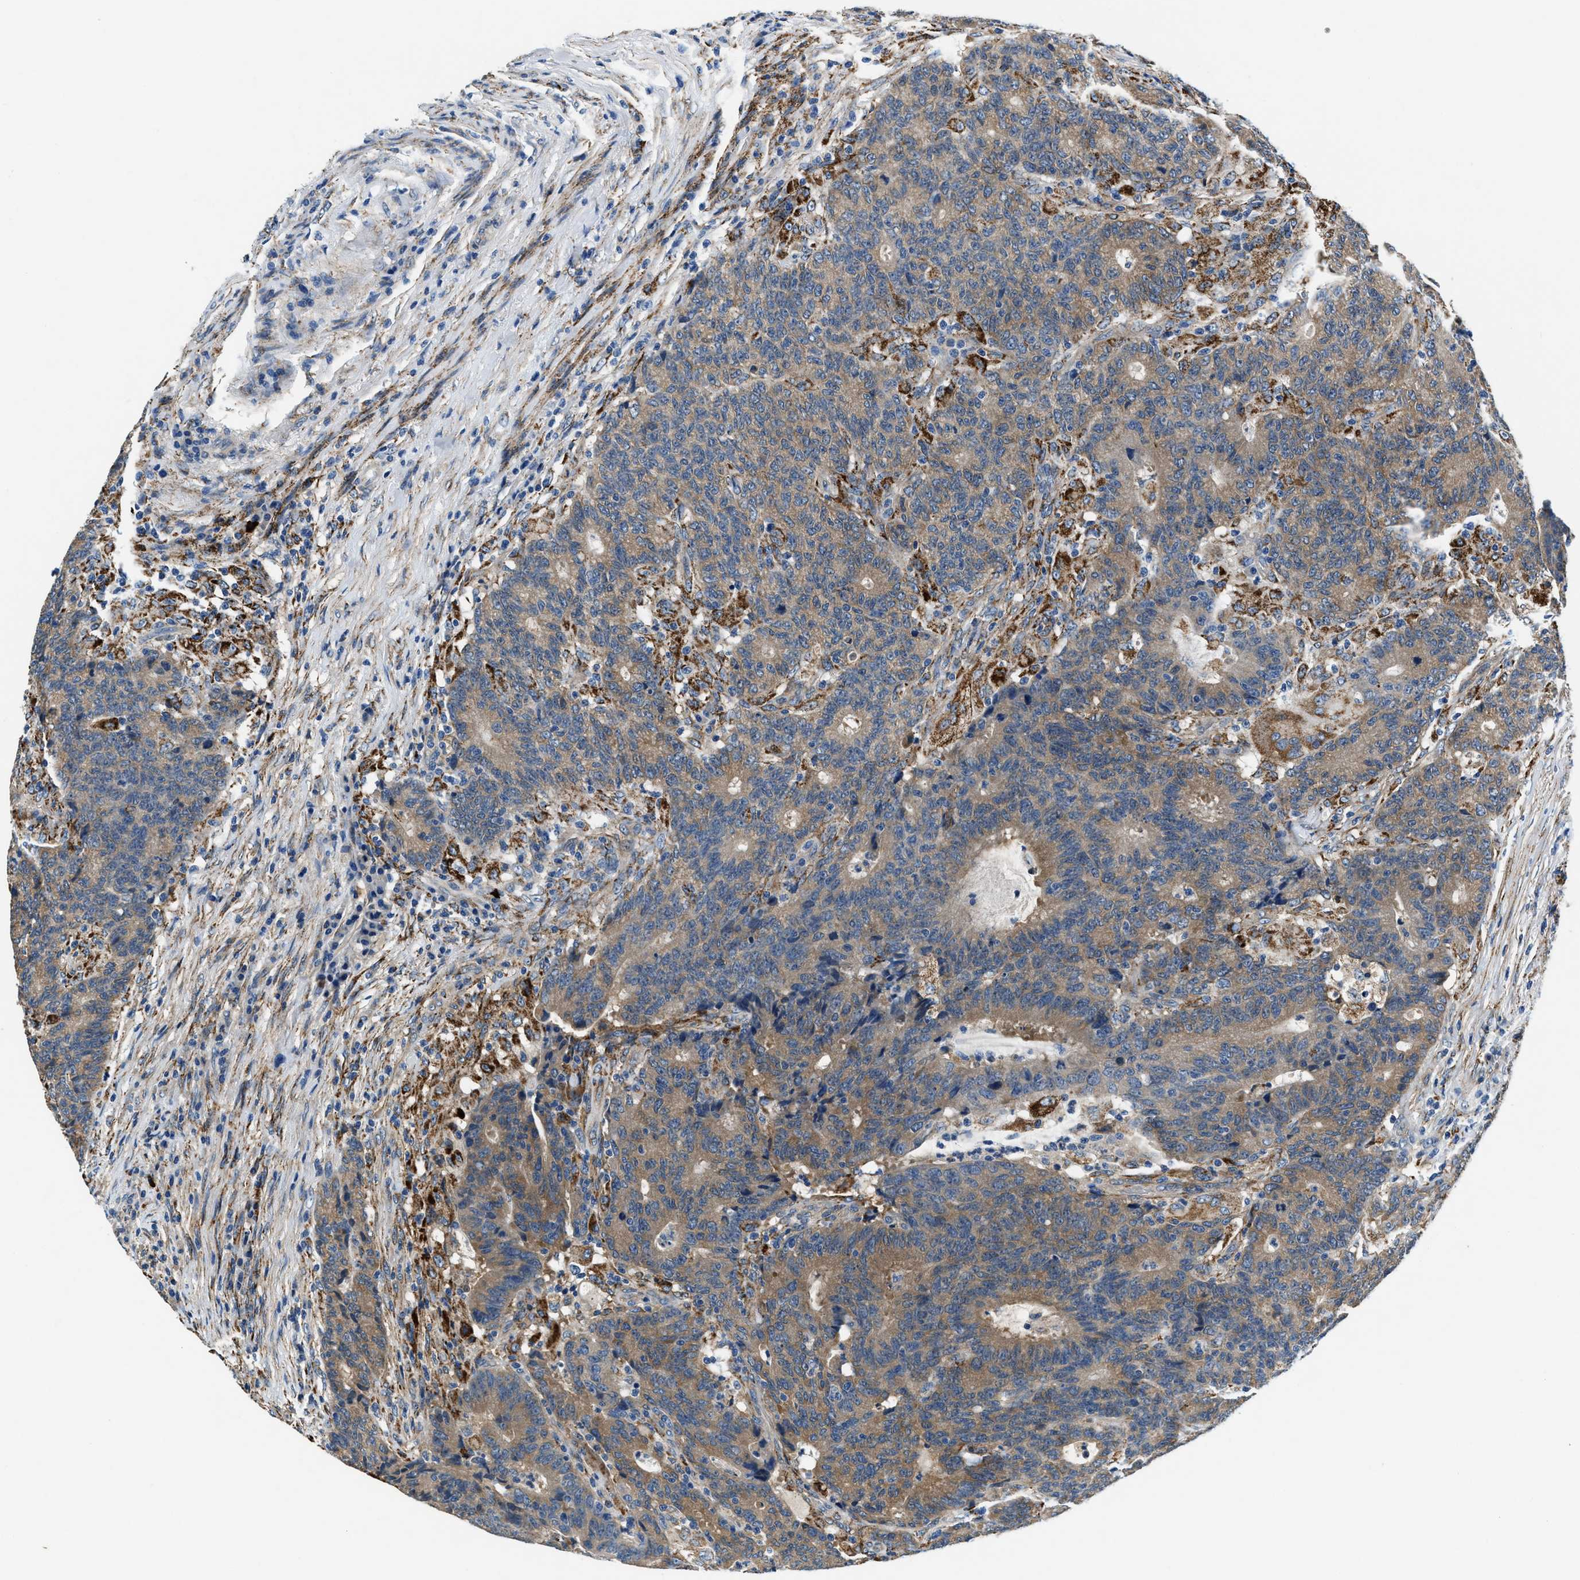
{"staining": {"intensity": "weak", "quantity": ">75%", "location": "cytoplasmic/membranous"}, "tissue": "colorectal cancer", "cell_type": "Tumor cells", "image_type": "cancer", "snomed": [{"axis": "morphology", "description": "Normal tissue, NOS"}, {"axis": "morphology", "description": "Adenocarcinoma, NOS"}, {"axis": "topography", "description": "Colon"}], "caption": "Colorectal adenocarcinoma stained for a protein (brown) reveals weak cytoplasmic/membranous positive staining in approximately >75% of tumor cells.", "gene": "PRTFDC1", "patient": {"sex": "female", "age": 75}}